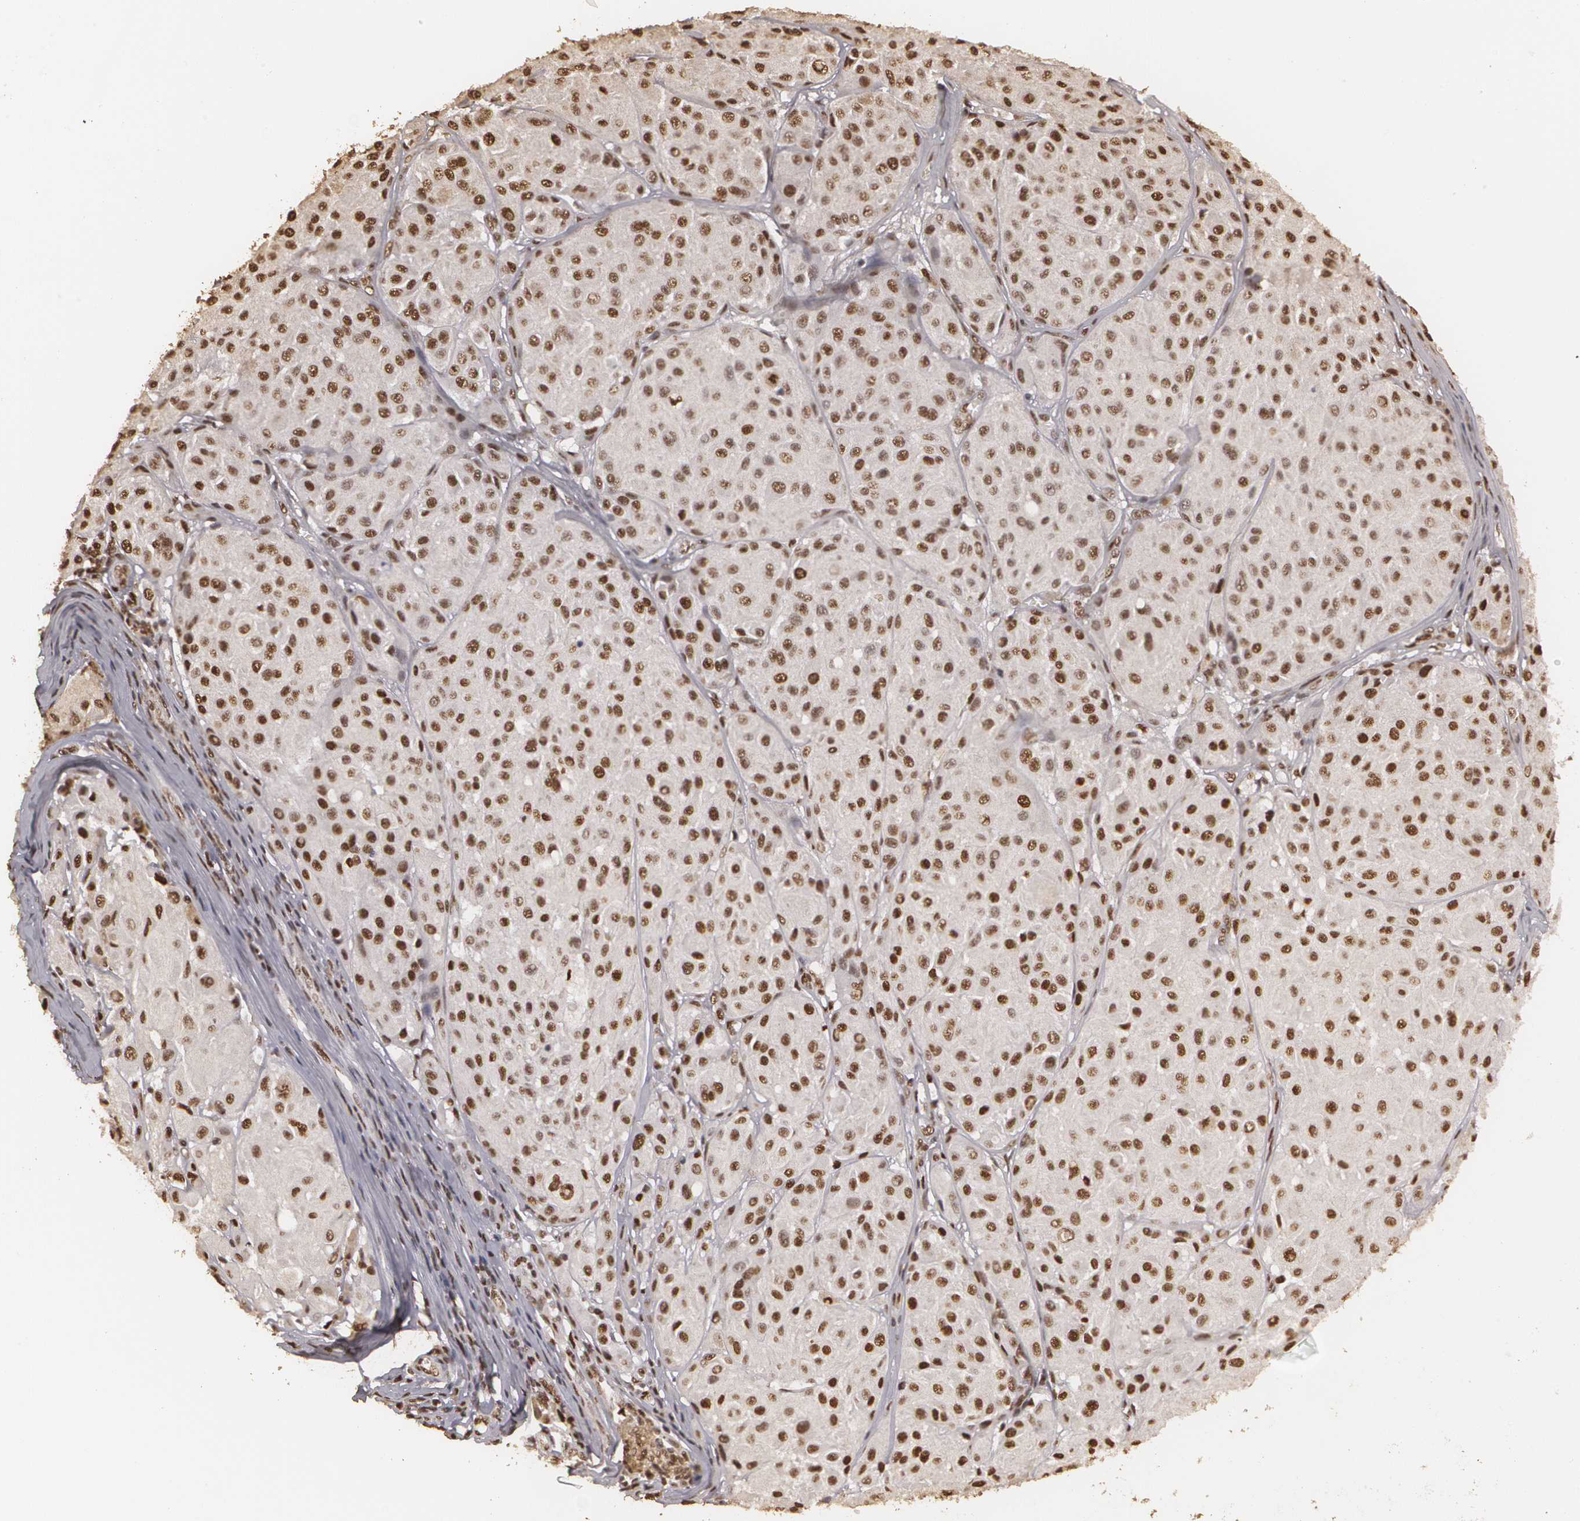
{"staining": {"intensity": "strong", "quantity": ">75%", "location": "cytoplasmic/membranous,nuclear"}, "tissue": "melanoma", "cell_type": "Tumor cells", "image_type": "cancer", "snomed": [{"axis": "morphology", "description": "Malignant melanoma, NOS"}, {"axis": "topography", "description": "Skin"}], "caption": "An immunohistochemistry (IHC) histopathology image of neoplastic tissue is shown. Protein staining in brown shows strong cytoplasmic/membranous and nuclear positivity in malignant melanoma within tumor cells.", "gene": "RCOR1", "patient": {"sex": "male", "age": 36}}